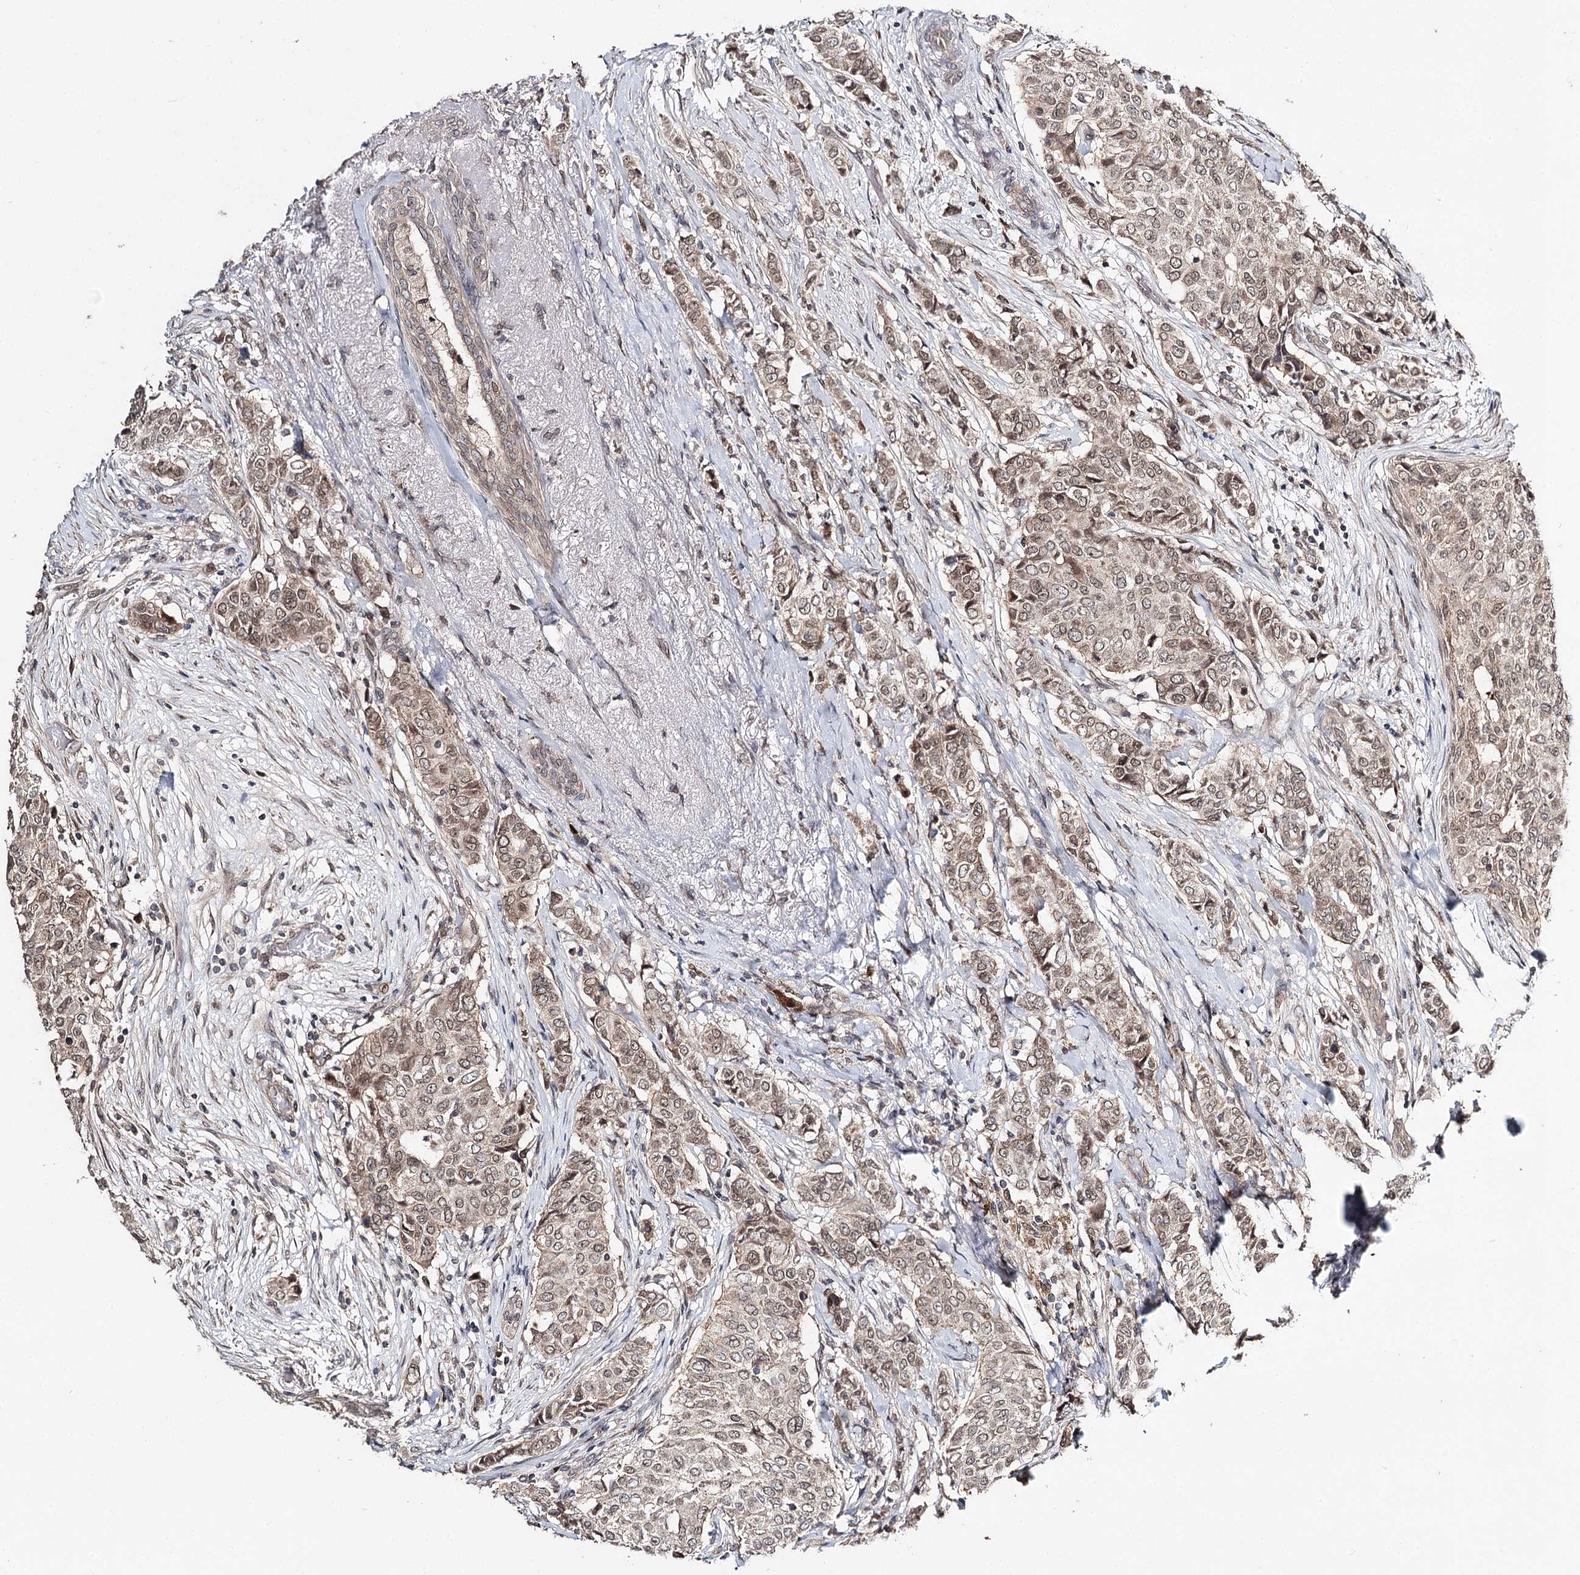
{"staining": {"intensity": "weak", "quantity": ">75%", "location": "cytoplasmic/membranous,nuclear"}, "tissue": "breast cancer", "cell_type": "Tumor cells", "image_type": "cancer", "snomed": [{"axis": "morphology", "description": "Lobular carcinoma"}, {"axis": "topography", "description": "Breast"}], "caption": "Immunohistochemistry (IHC) photomicrograph of lobular carcinoma (breast) stained for a protein (brown), which demonstrates low levels of weak cytoplasmic/membranous and nuclear staining in about >75% of tumor cells.", "gene": "NOPCHAP1", "patient": {"sex": "female", "age": 51}}